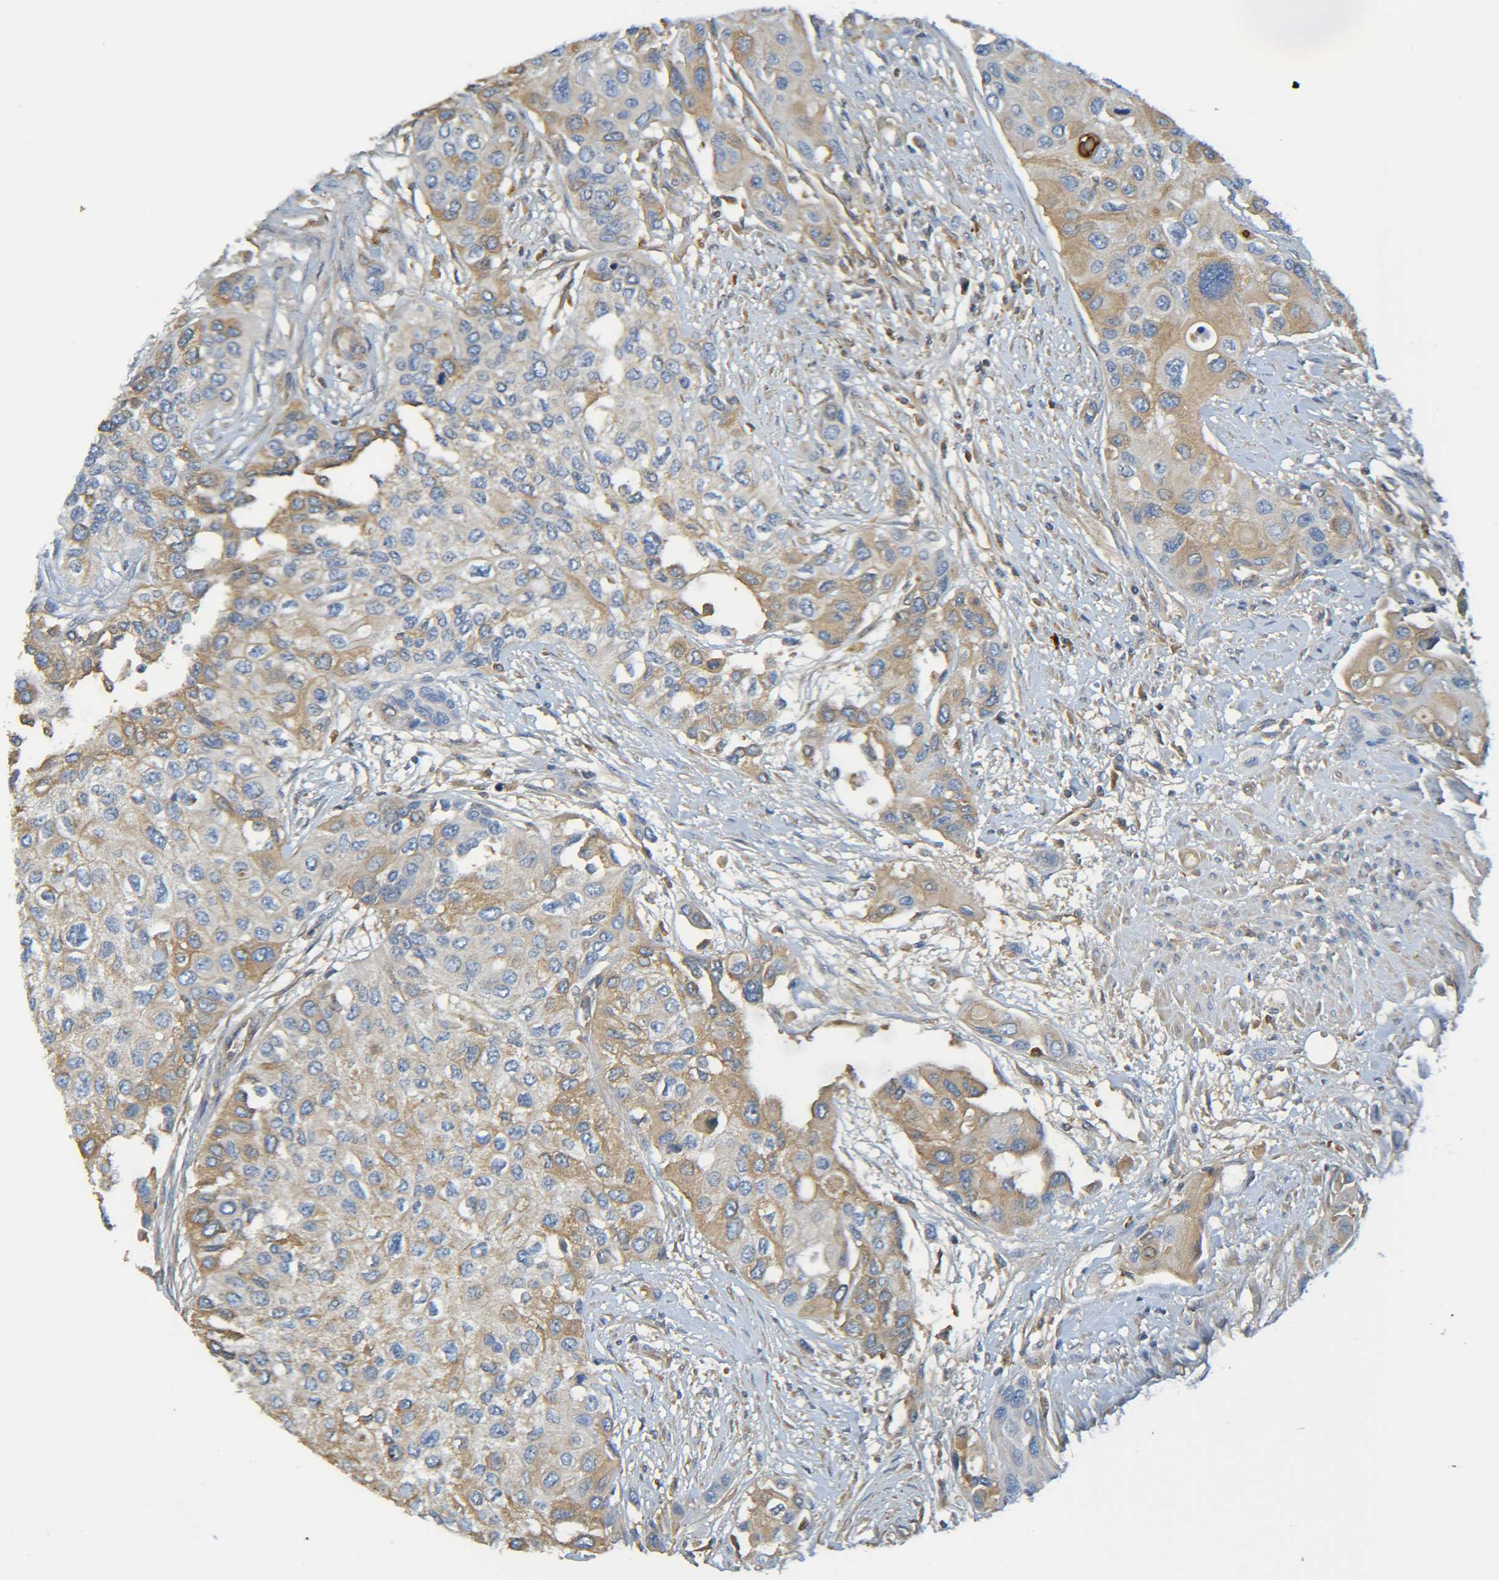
{"staining": {"intensity": "moderate", "quantity": ">75%", "location": "cytoplasmic/membranous"}, "tissue": "urothelial cancer", "cell_type": "Tumor cells", "image_type": "cancer", "snomed": [{"axis": "morphology", "description": "Urothelial carcinoma, High grade"}, {"axis": "topography", "description": "Urinary bladder"}], "caption": "High-power microscopy captured an immunohistochemistry (IHC) image of urothelial carcinoma (high-grade), revealing moderate cytoplasmic/membranous expression in about >75% of tumor cells.", "gene": "C1QA", "patient": {"sex": "female", "age": 56}}